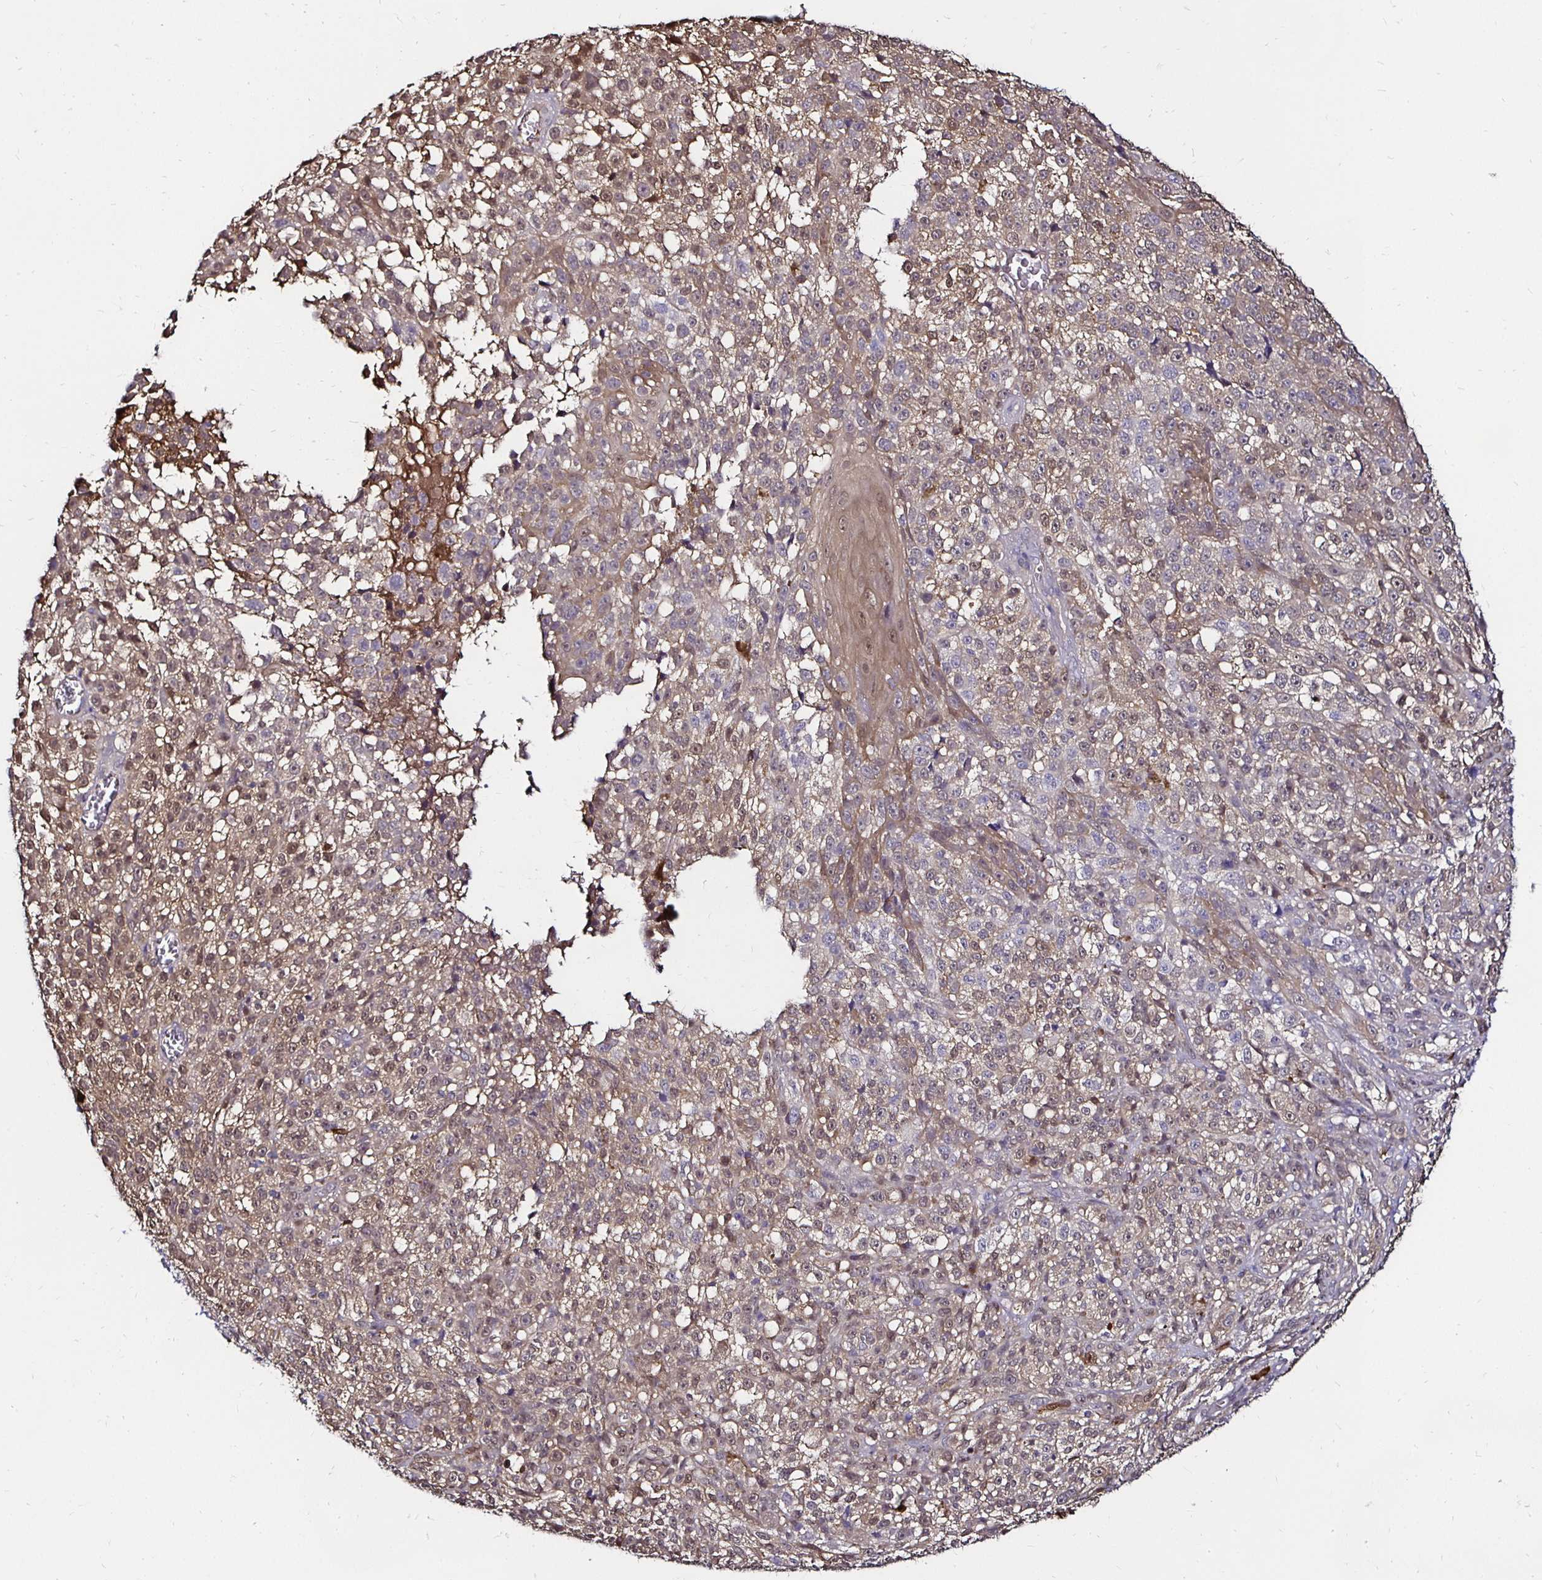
{"staining": {"intensity": "weak", "quantity": "25%-75%", "location": "cytoplasmic/membranous,nuclear"}, "tissue": "melanoma", "cell_type": "Tumor cells", "image_type": "cancer", "snomed": [{"axis": "morphology", "description": "Malignant melanoma, NOS"}, {"axis": "topography", "description": "Skin"}], "caption": "There is low levels of weak cytoplasmic/membranous and nuclear positivity in tumor cells of melanoma, as demonstrated by immunohistochemical staining (brown color).", "gene": "TXN", "patient": {"sex": "male", "age": 79}}